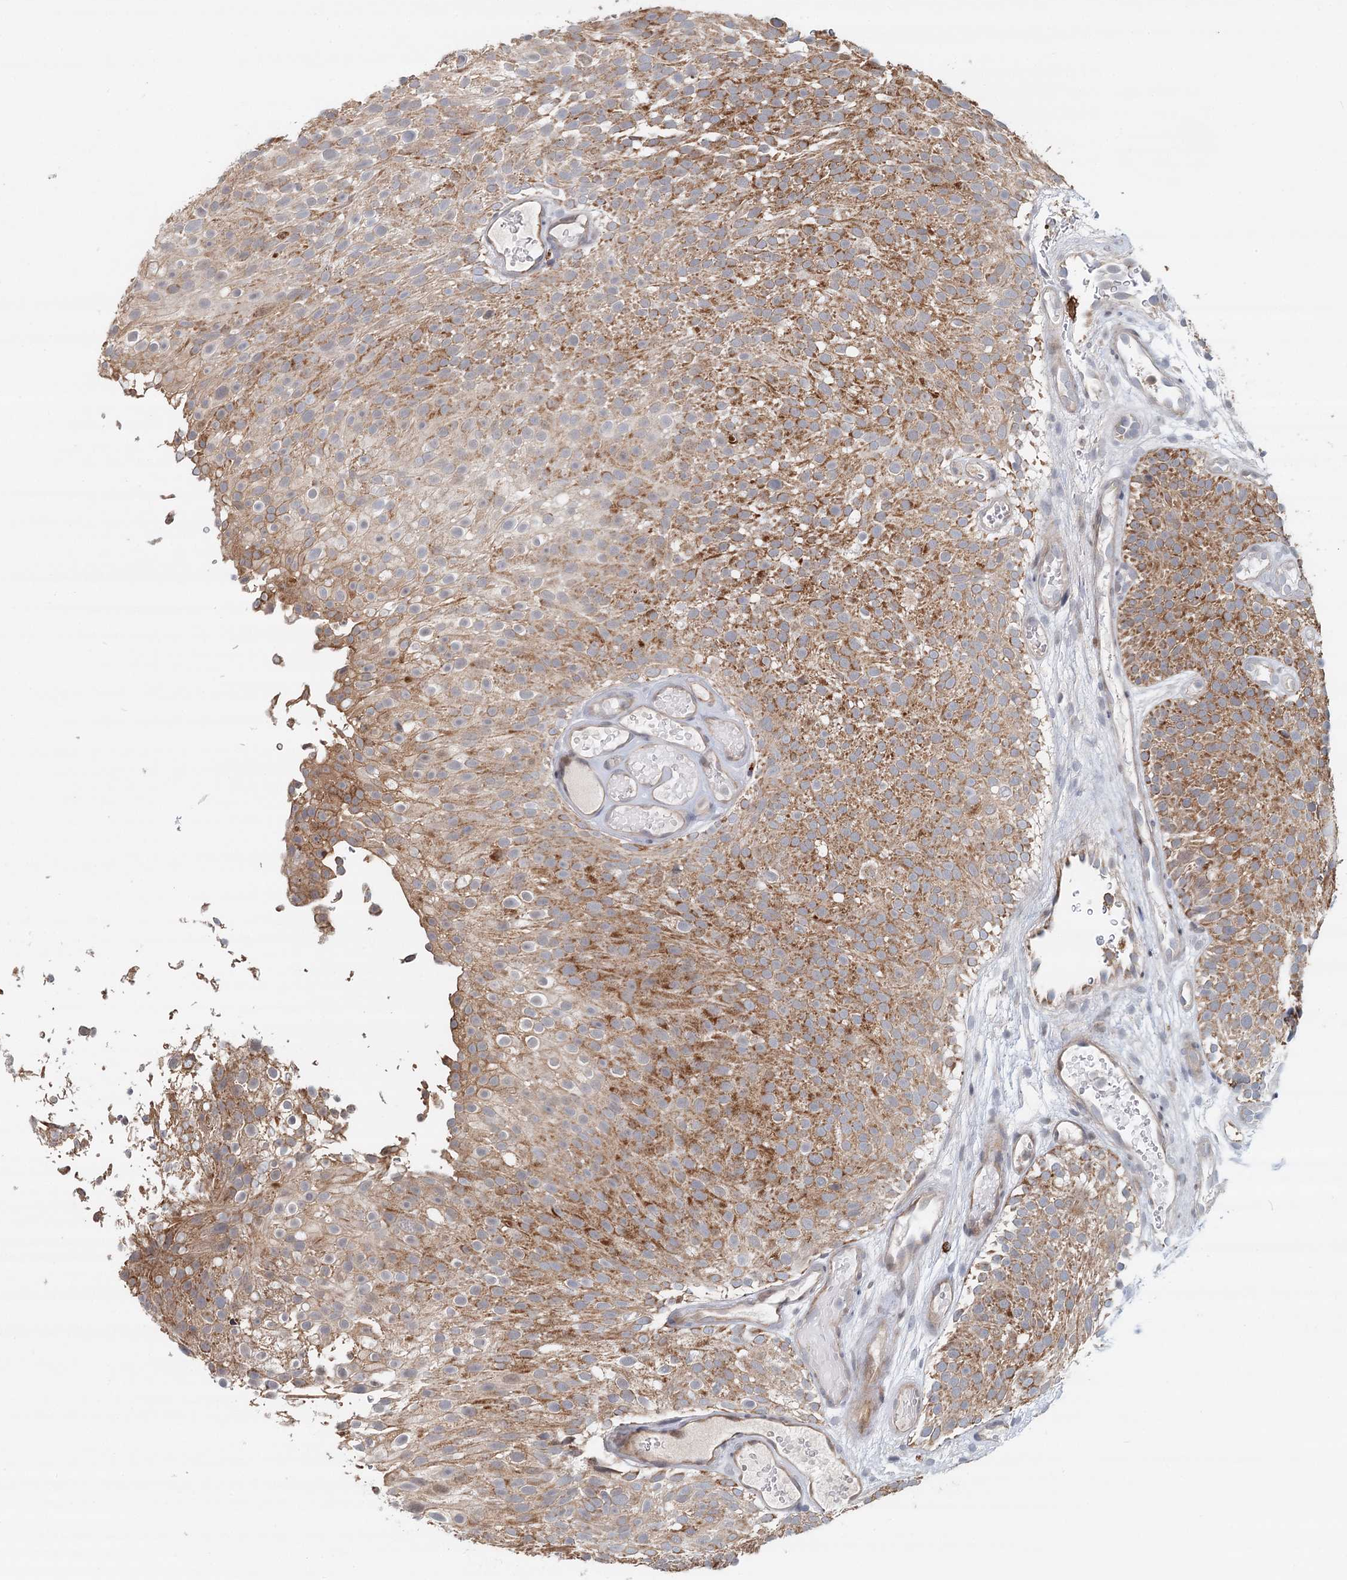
{"staining": {"intensity": "moderate", "quantity": ">75%", "location": "cytoplasmic/membranous"}, "tissue": "urothelial cancer", "cell_type": "Tumor cells", "image_type": "cancer", "snomed": [{"axis": "morphology", "description": "Urothelial carcinoma, Low grade"}, {"axis": "topography", "description": "Urinary bladder"}], "caption": "Tumor cells exhibit medium levels of moderate cytoplasmic/membranous staining in approximately >75% of cells in urothelial cancer.", "gene": "RNF111", "patient": {"sex": "male", "age": 78}}